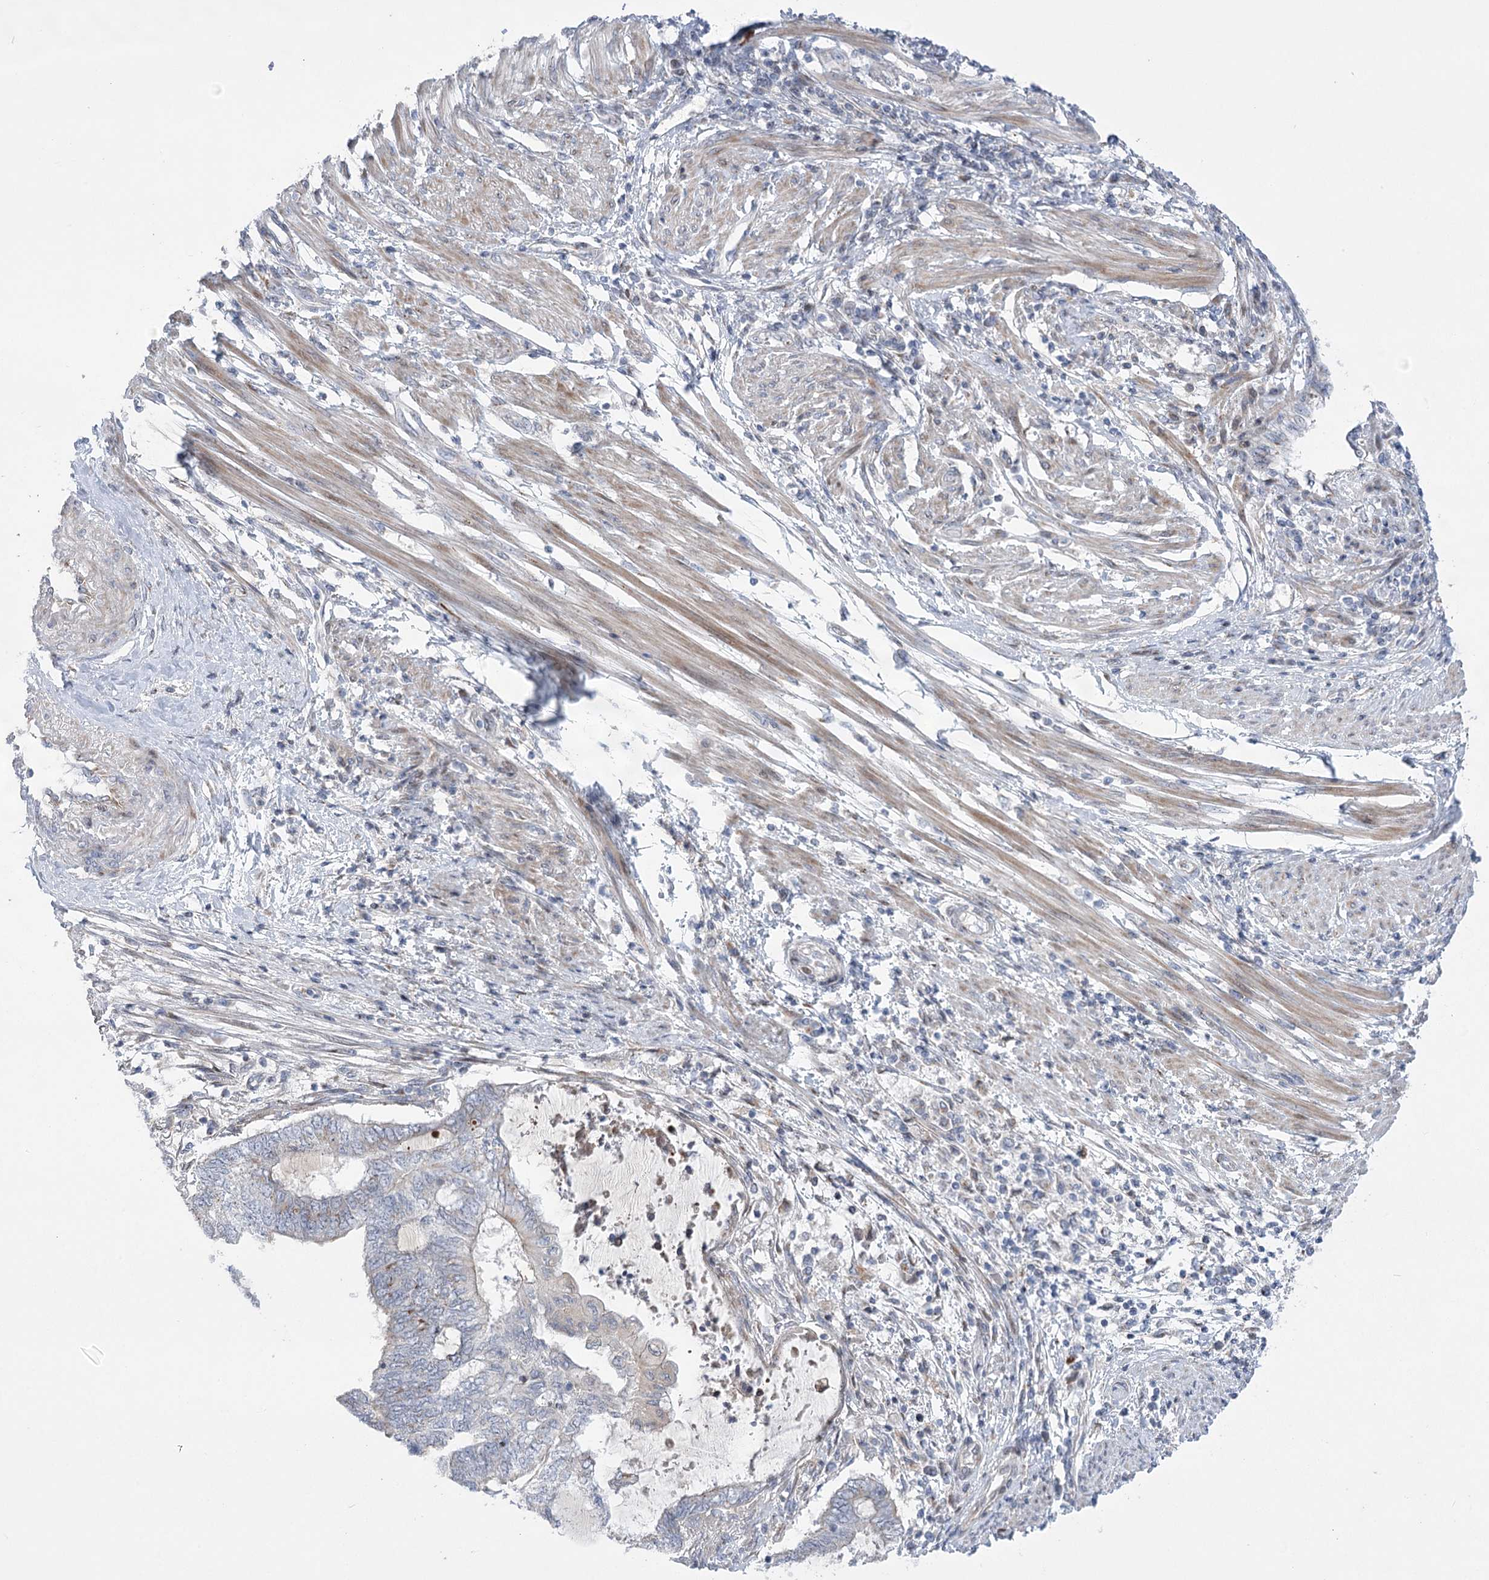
{"staining": {"intensity": "negative", "quantity": "none", "location": "none"}, "tissue": "endometrial cancer", "cell_type": "Tumor cells", "image_type": "cancer", "snomed": [{"axis": "morphology", "description": "Adenocarcinoma, NOS"}, {"axis": "topography", "description": "Uterus"}, {"axis": "topography", "description": "Endometrium"}], "caption": "High magnification brightfield microscopy of adenocarcinoma (endometrial) stained with DAB (brown) and counterstained with hematoxylin (blue): tumor cells show no significant staining.", "gene": "NME7", "patient": {"sex": "female", "age": 70}}